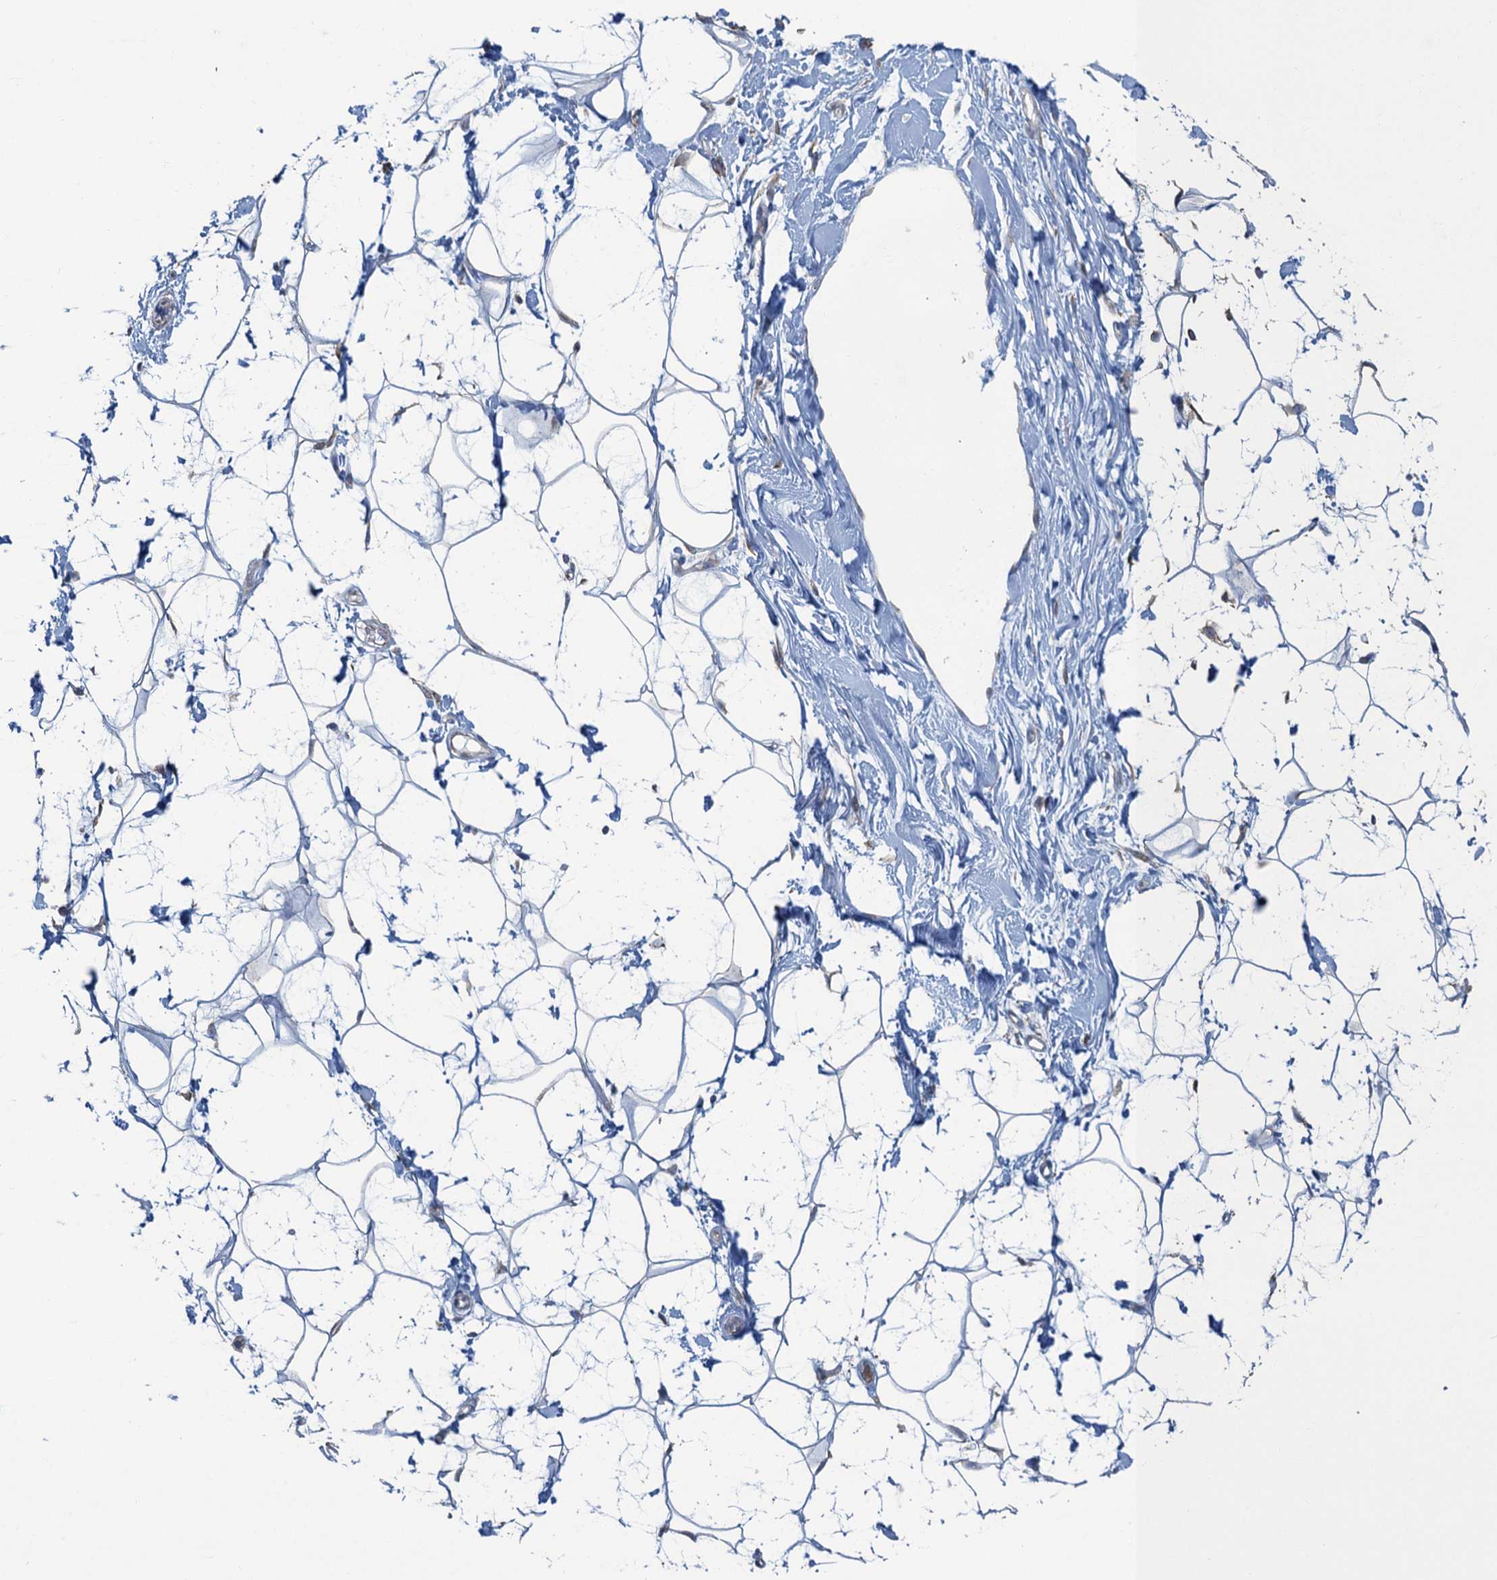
{"staining": {"intensity": "negative", "quantity": "none", "location": "none"}, "tissue": "adipose tissue", "cell_type": "Adipocytes", "image_type": "normal", "snomed": [{"axis": "morphology", "description": "Normal tissue, NOS"}, {"axis": "topography", "description": "Breast"}], "caption": "Protein analysis of normal adipose tissue demonstrates no significant positivity in adipocytes.", "gene": "TEX35", "patient": {"sex": "female", "age": 26}}